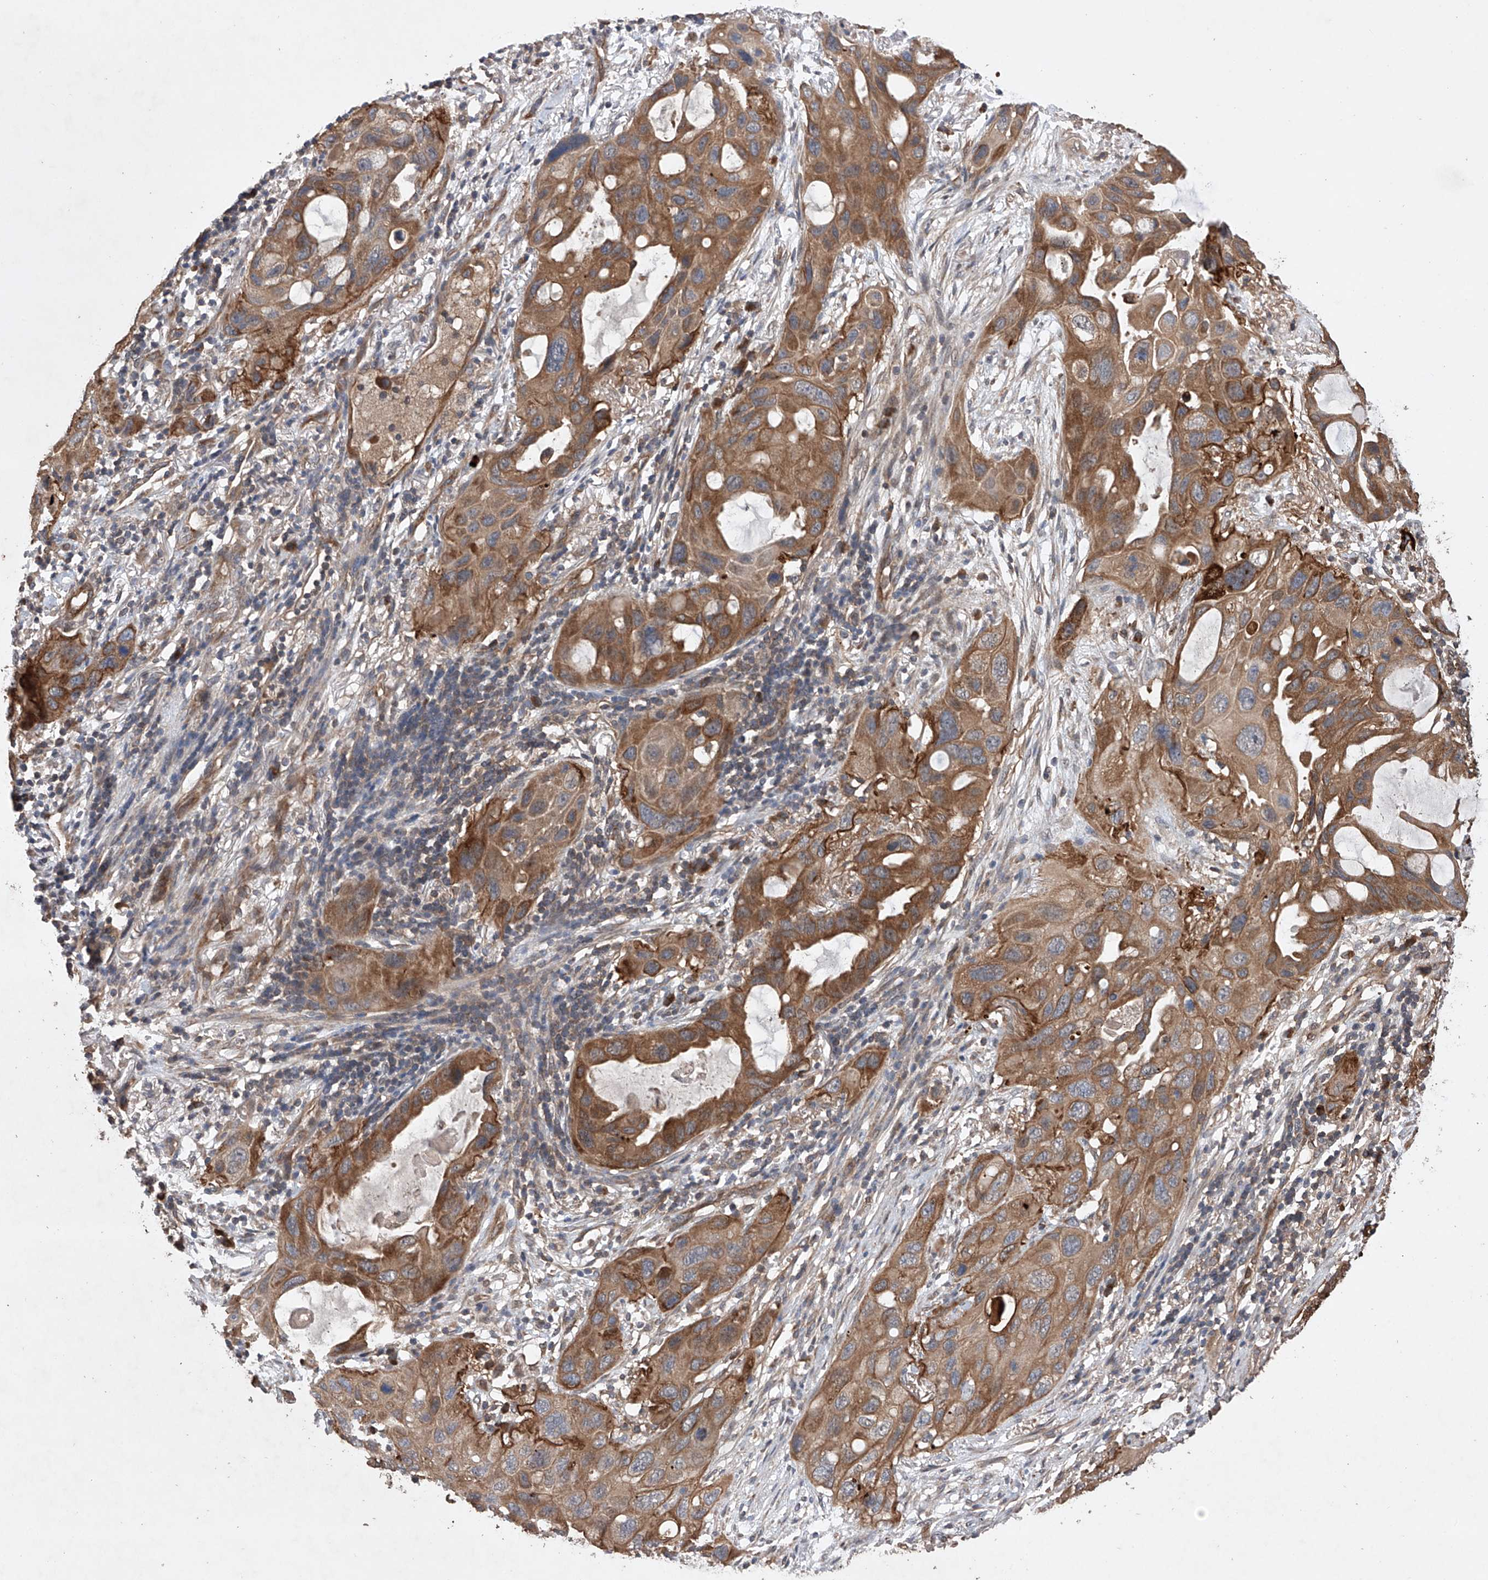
{"staining": {"intensity": "moderate", "quantity": ">75%", "location": "cytoplasmic/membranous"}, "tissue": "lung cancer", "cell_type": "Tumor cells", "image_type": "cancer", "snomed": [{"axis": "morphology", "description": "Squamous cell carcinoma, NOS"}, {"axis": "topography", "description": "Lung"}], "caption": "Human lung squamous cell carcinoma stained for a protein (brown) reveals moderate cytoplasmic/membranous positive expression in approximately >75% of tumor cells.", "gene": "LURAP1", "patient": {"sex": "female", "age": 73}}